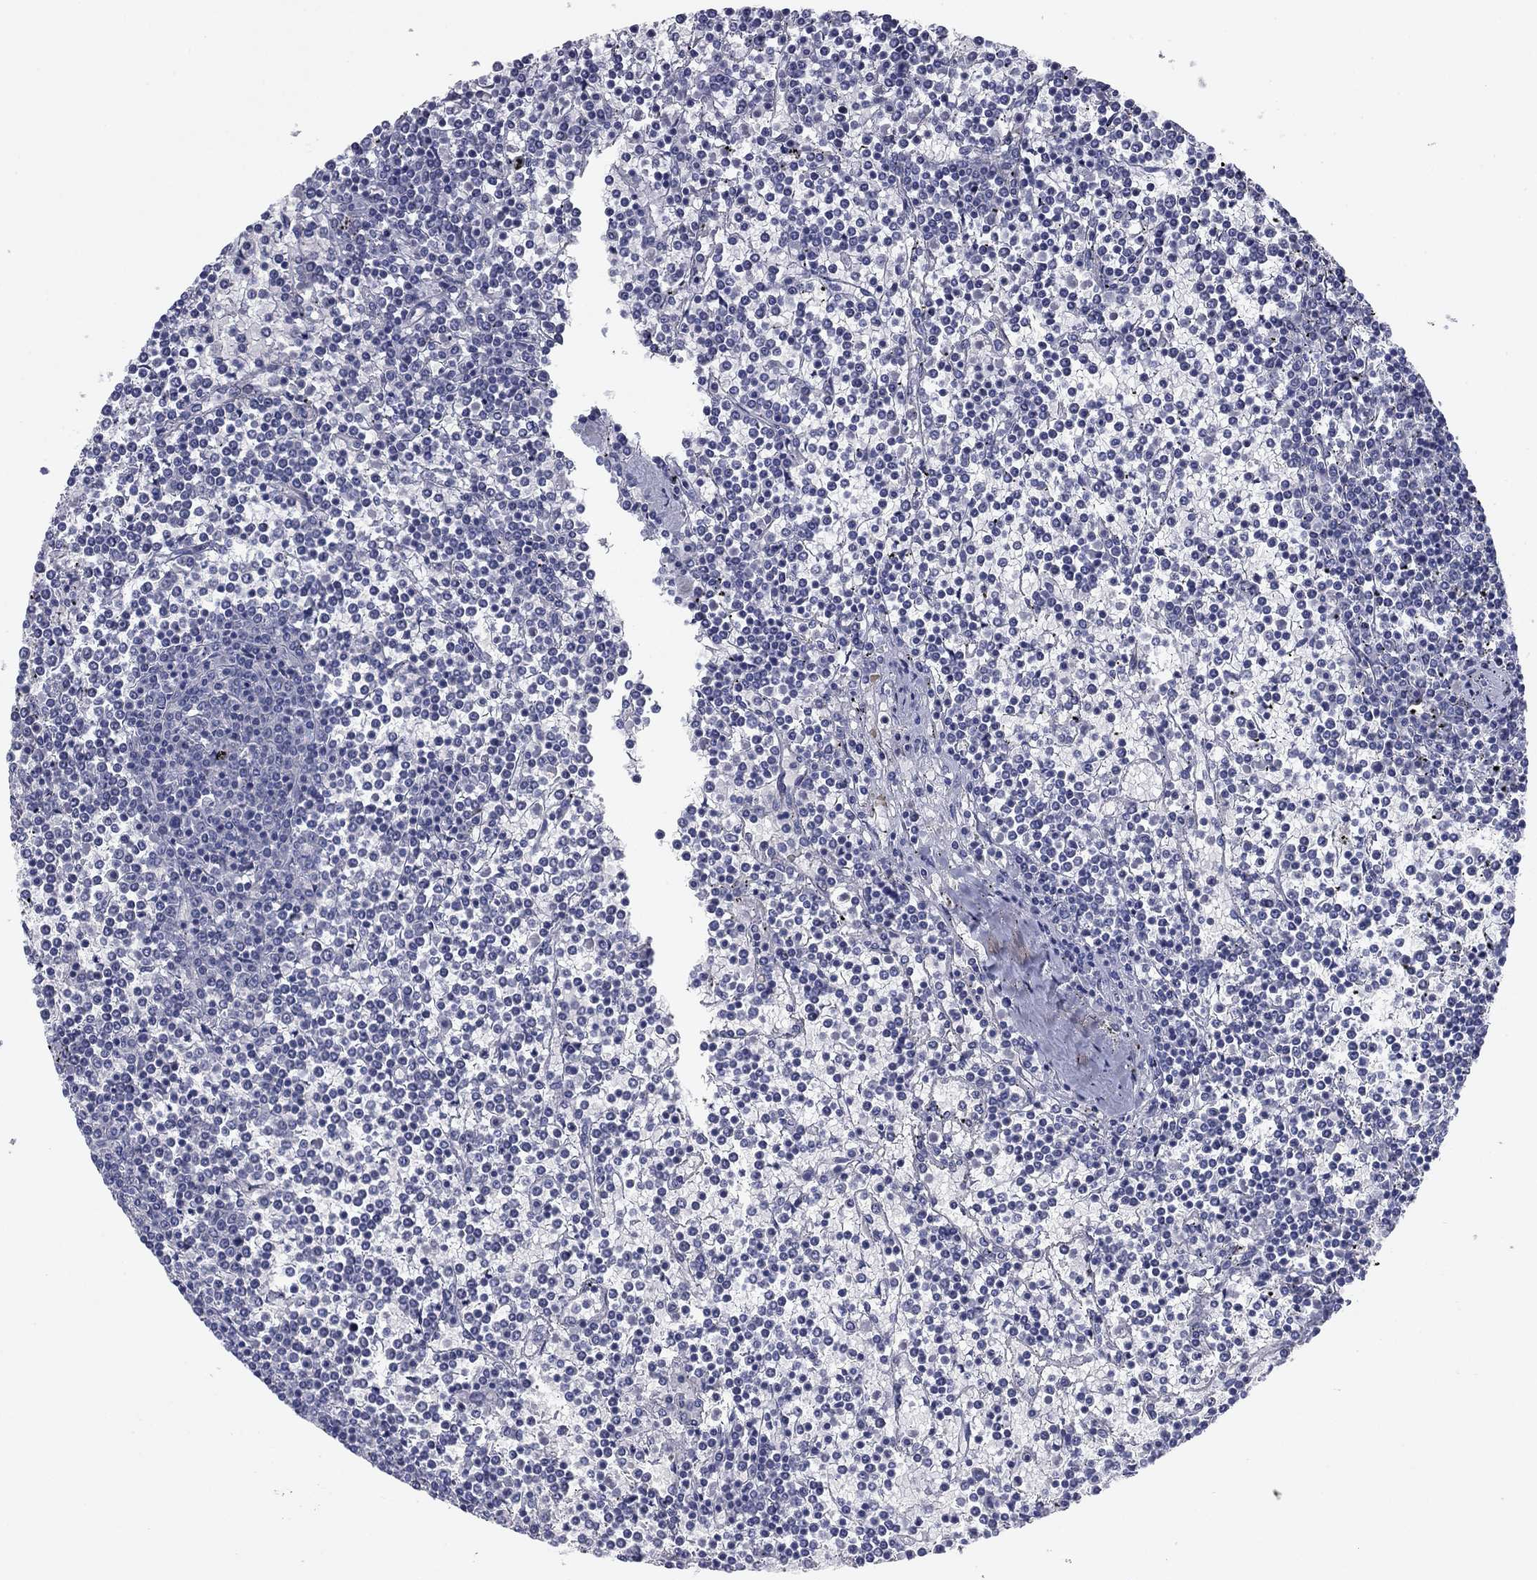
{"staining": {"intensity": "negative", "quantity": "none", "location": "none"}, "tissue": "lymphoma", "cell_type": "Tumor cells", "image_type": "cancer", "snomed": [{"axis": "morphology", "description": "Malignant lymphoma, non-Hodgkin's type, Low grade"}, {"axis": "topography", "description": "Spleen"}], "caption": "Immunohistochemistry (IHC) histopathology image of neoplastic tissue: lymphoma stained with DAB (3,3'-diaminobenzidine) demonstrates no significant protein expression in tumor cells. (DAB (3,3'-diaminobenzidine) immunohistochemistry (IHC), high magnification).", "gene": "CNTNAP4", "patient": {"sex": "female", "age": 19}}